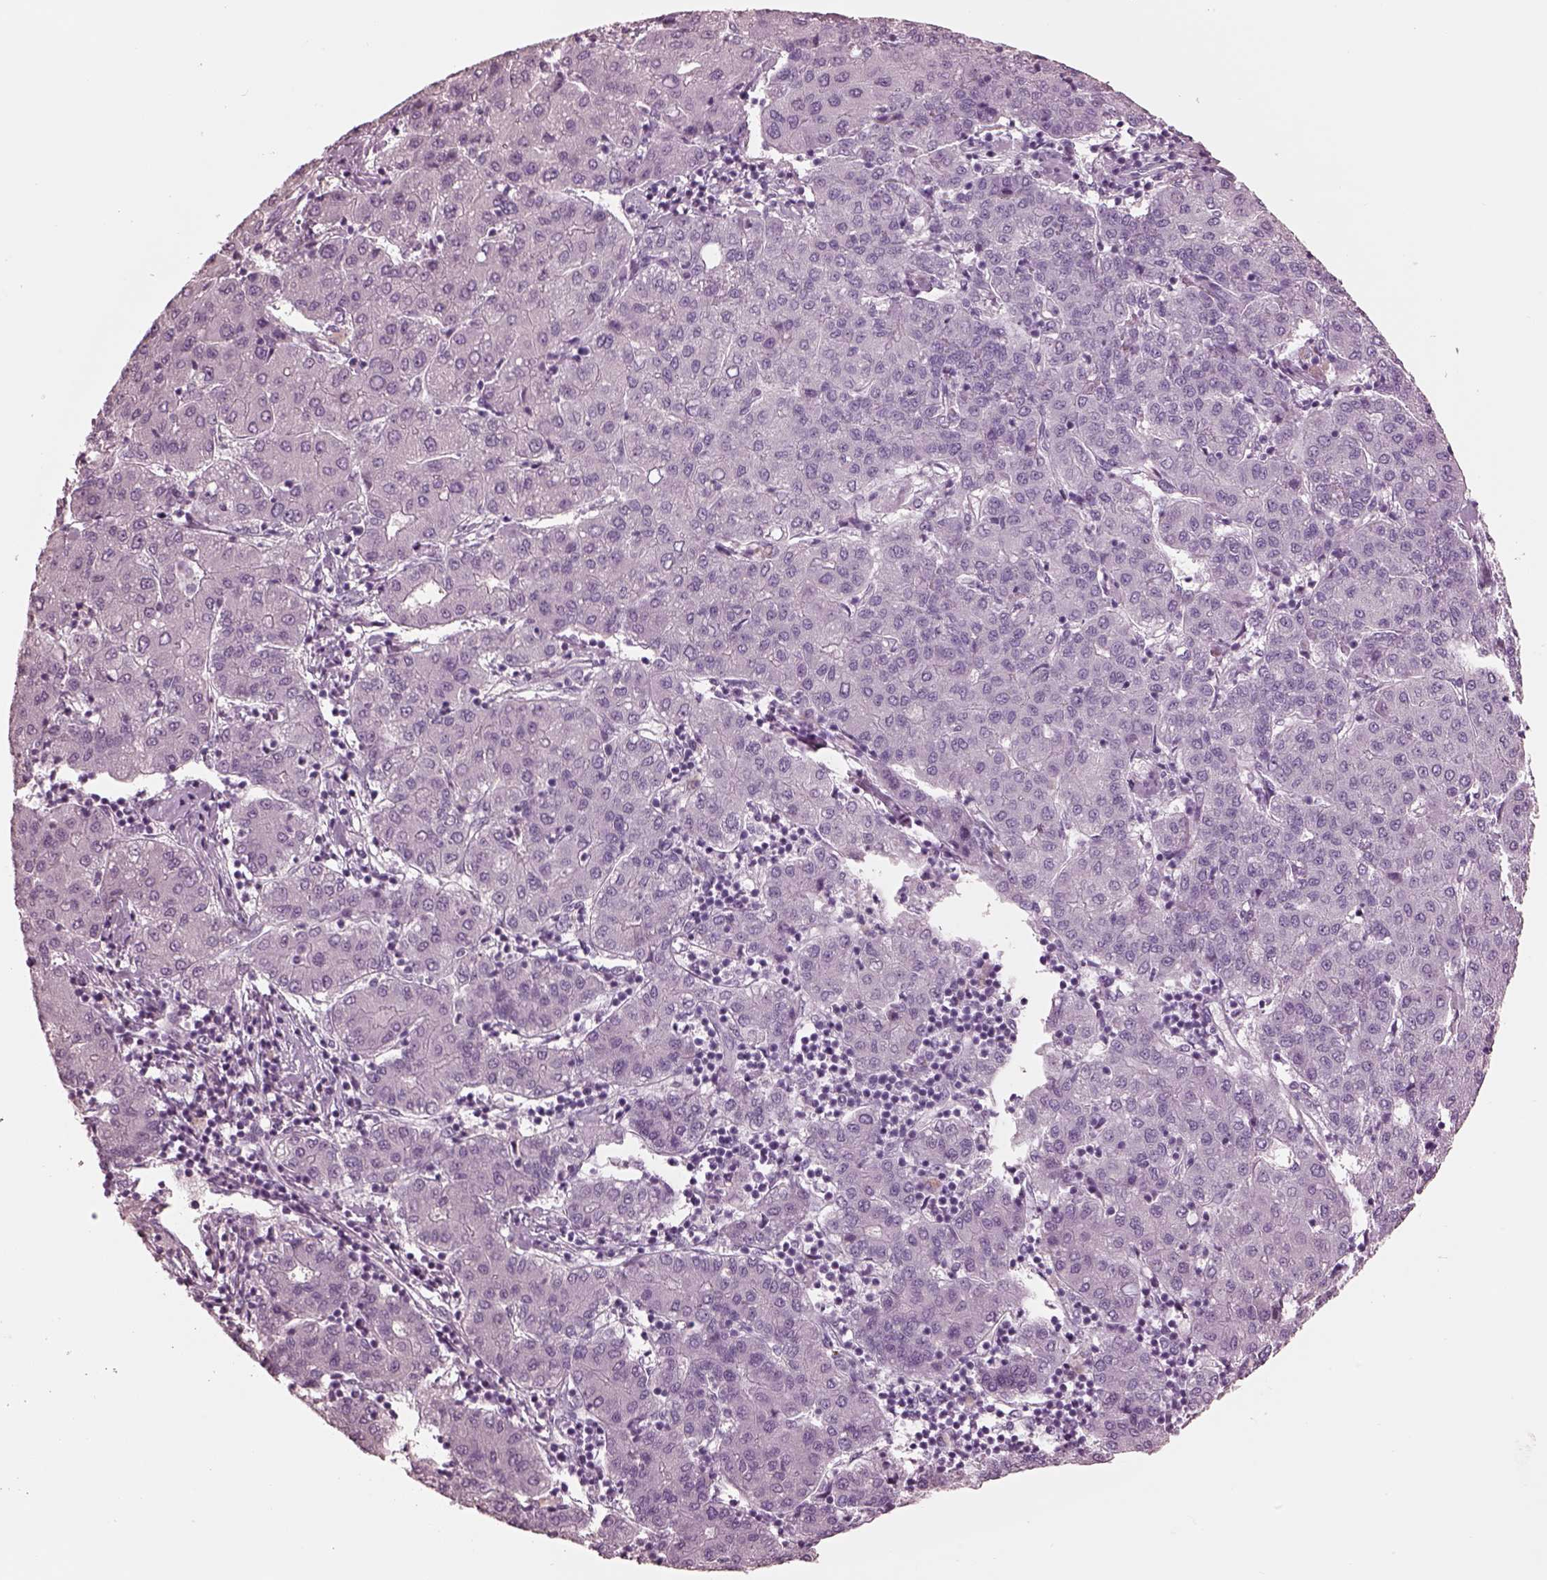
{"staining": {"intensity": "negative", "quantity": "none", "location": "none"}, "tissue": "liver cancer", "cell_type": "Tumor cells", "image_type": "cancer", "snomed": [{"axis": "morphology", "description": "Carcinoma, Hepatocellular, NOS"}, {"axis": "topography", "description": "Liver"}], "caption": "An immunohistochemistry micrograph of liver cancer is shown. There is no staining in tumor cells of liver cancer. (DAB (3,3'-diaminobenzidine) immunohistochemistry (IHC), high magnification).", "gene": "GARIN4", "patient": {"sex": "male", "age": 65}}